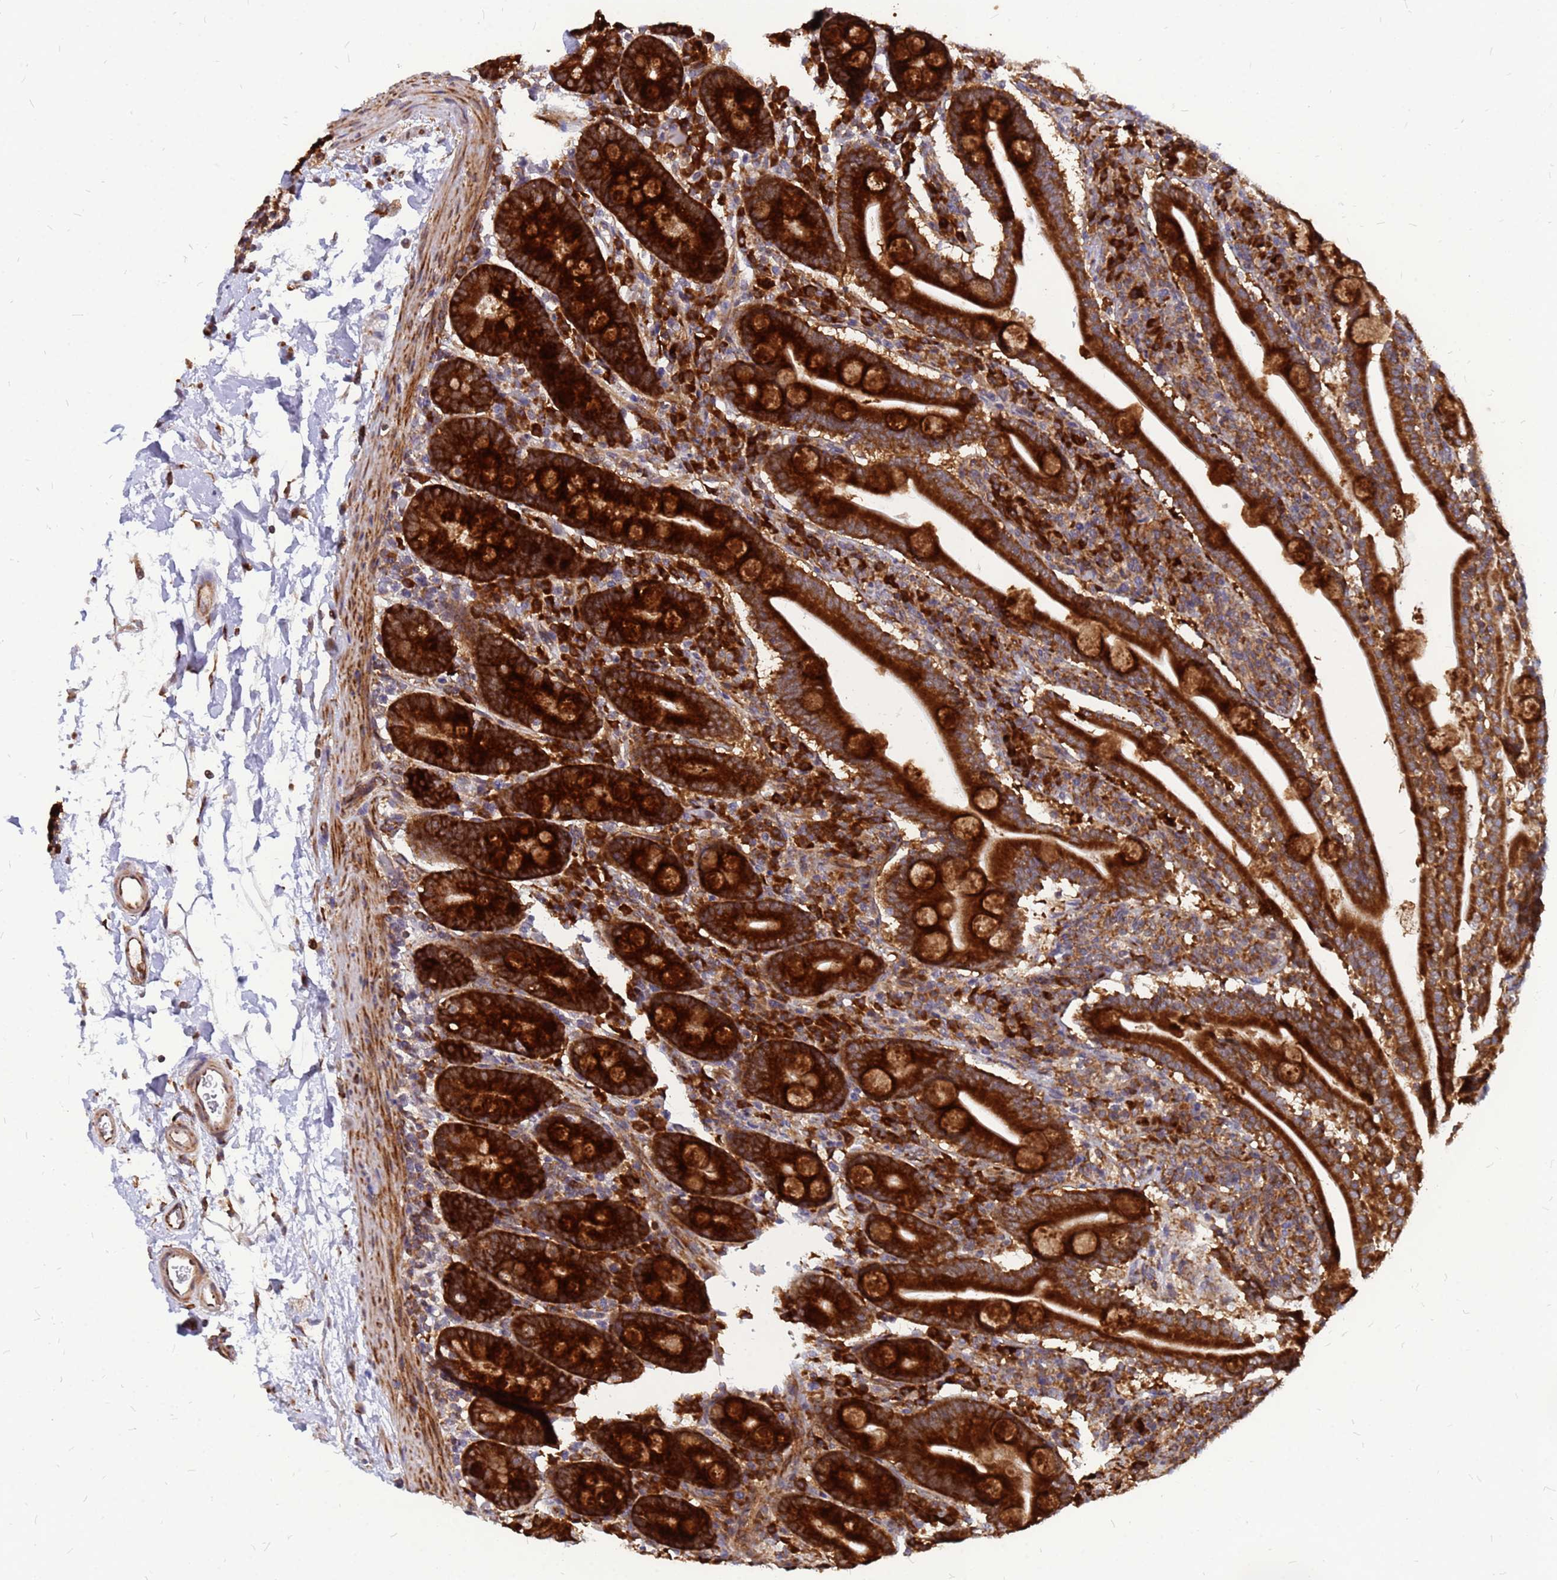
{"staining": {"intensity": "strong", "quantity": ">75%", "location": "cytoplasmic/membranous"}, "tissue": "duodenum", "cell_type": "Glandular cells", "image_type": "normal", "snomed": [{"axis": "morphology", "description": "Normal tissue, NOS"}, {"axis": "topography", "description": "Duodenum"}], "caption": "Immunohistochemical staining of unremarkable duodenum displays >75% levels of strong cytoplasmic/membranous protein staining in about >75% of glandular cells.", "gene": "RPL8", "patient": {"sex": "male", "age": 35}}